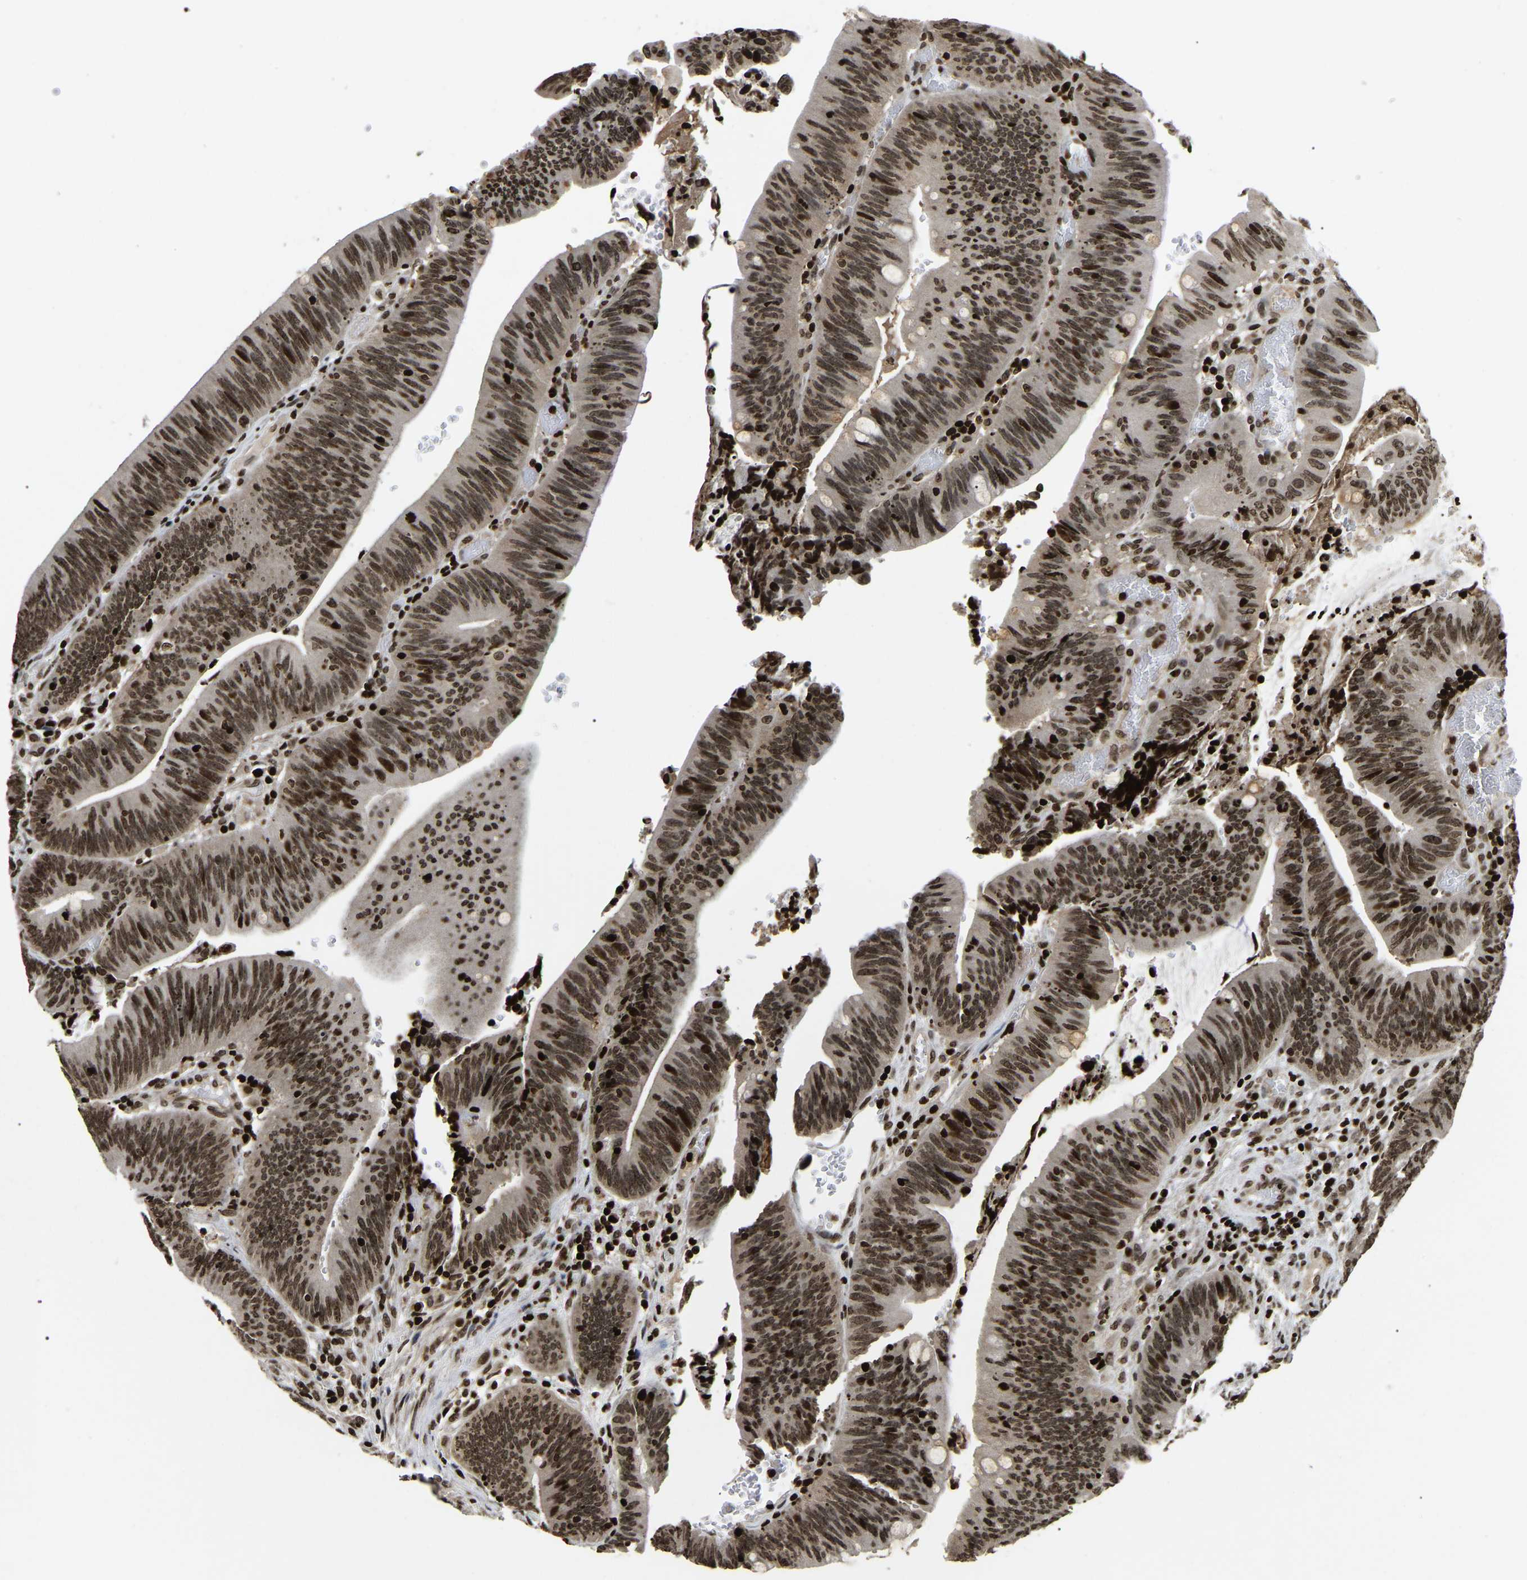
{"staining": {"intensity": "strong", "quantity": ">75%", "location": "nuclear"}, "tissue": "colorectal cancer", "cell_type": "Tumor cells", "image_type": "cancer", "snomed": [{"axis": "morphology", "description": "Normal tissue, NOS"}, {"axis": "morphology", "description": "Adenocarcinoma, NOS"}, {"axis": "topography", "description": "Rectum"}], "caption": "Immunohistochemical staining of adenocarcinoma (colorectal) displays high levels of strong nuclear expression in approximately >75% of tumor cells.", "gene": "LRRC61", "patient": {"sex": "female", "age": 66}}